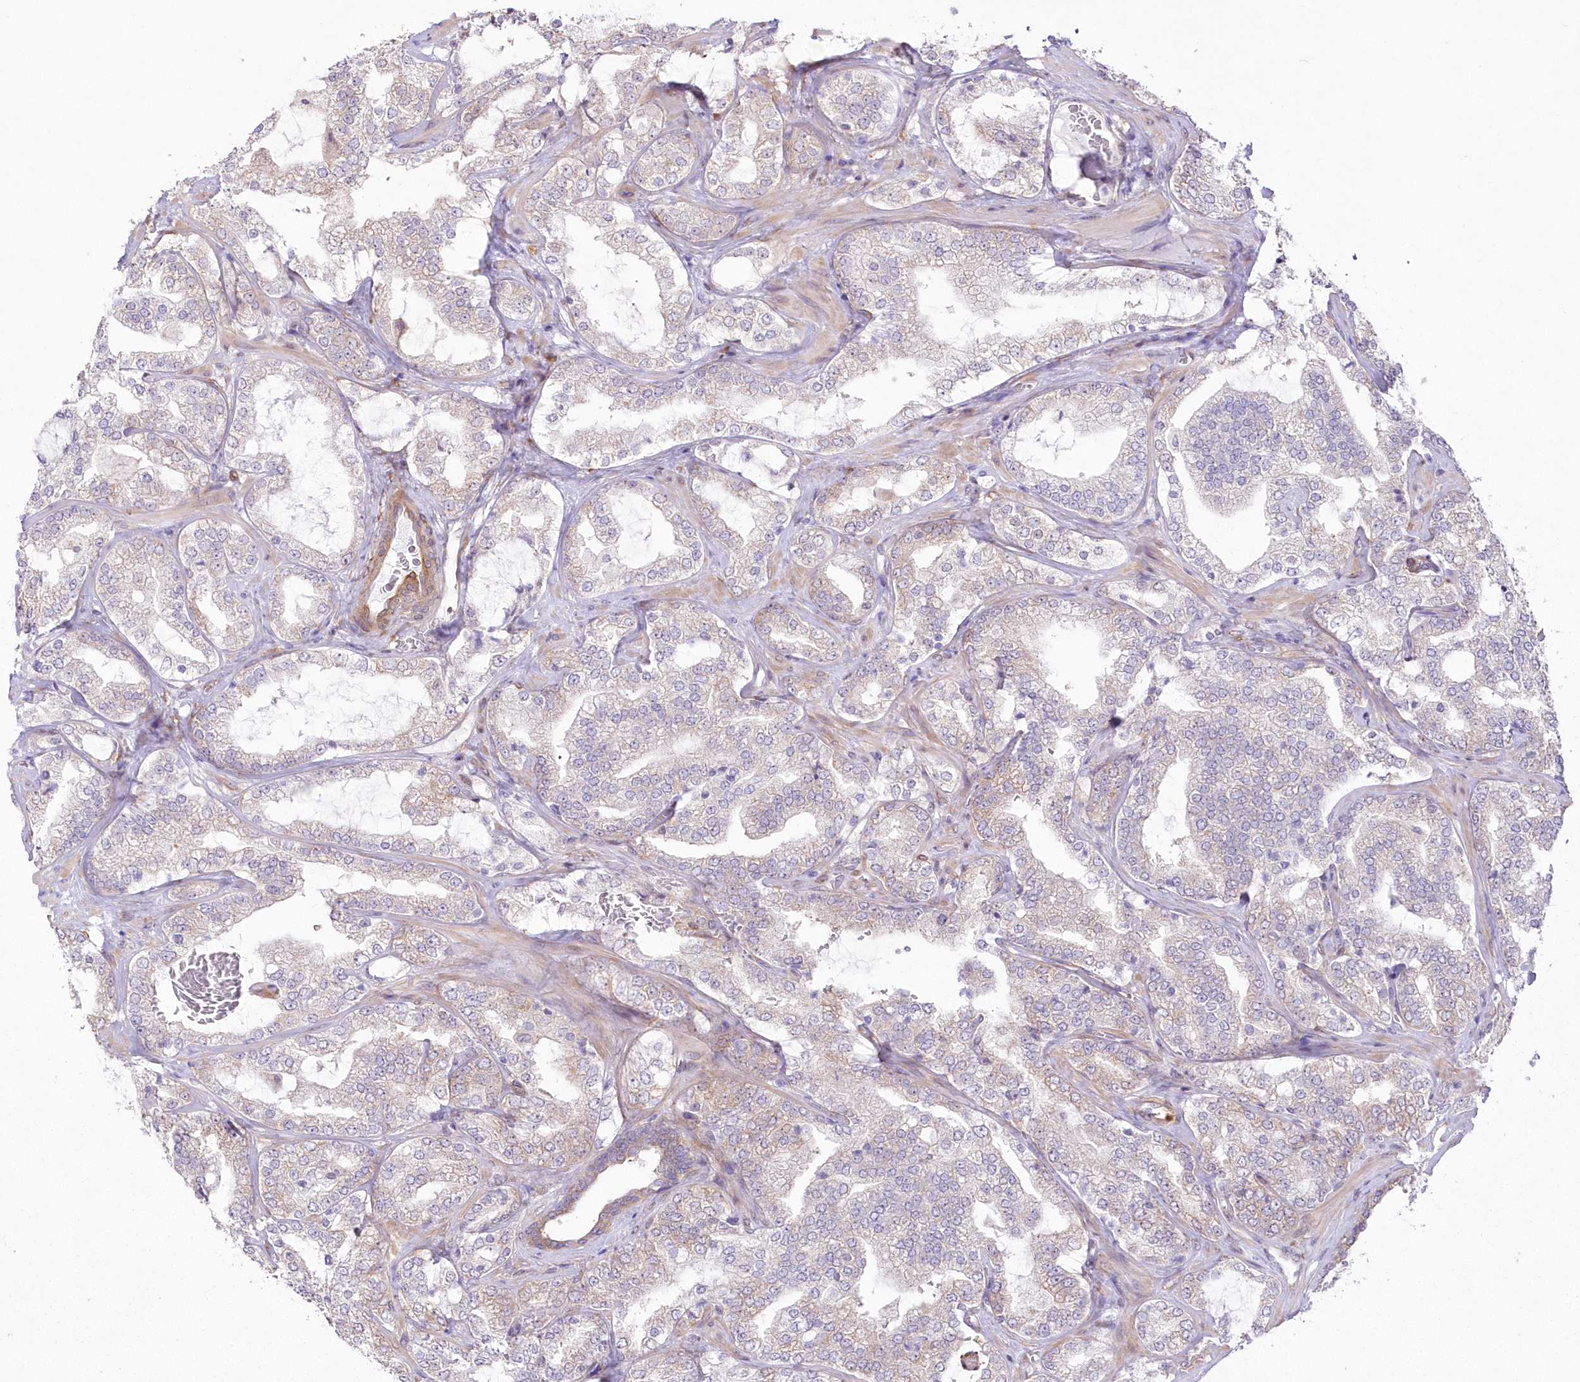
{"staining": {"intensity": "weak", "quantity": "<25%", "location": "cytoplasmic/membranous"}, "tissue": "prostate cancer", "cell_type": "Tumor cells", "image_type": "cancer", "snomed": [{"axis": "morphology", "description": "Adenocarcinoma, High grade"}, {"axis": "topography", "description": "Prostate"}], "caption": "Immunohistochemical staining of prostate cancer (high-grade adenocarcinoma) demonstrates no significant expression in tumor cells.", "gene": "SH3PXD2B", "patient": {"sex": "male", "age": 64}}